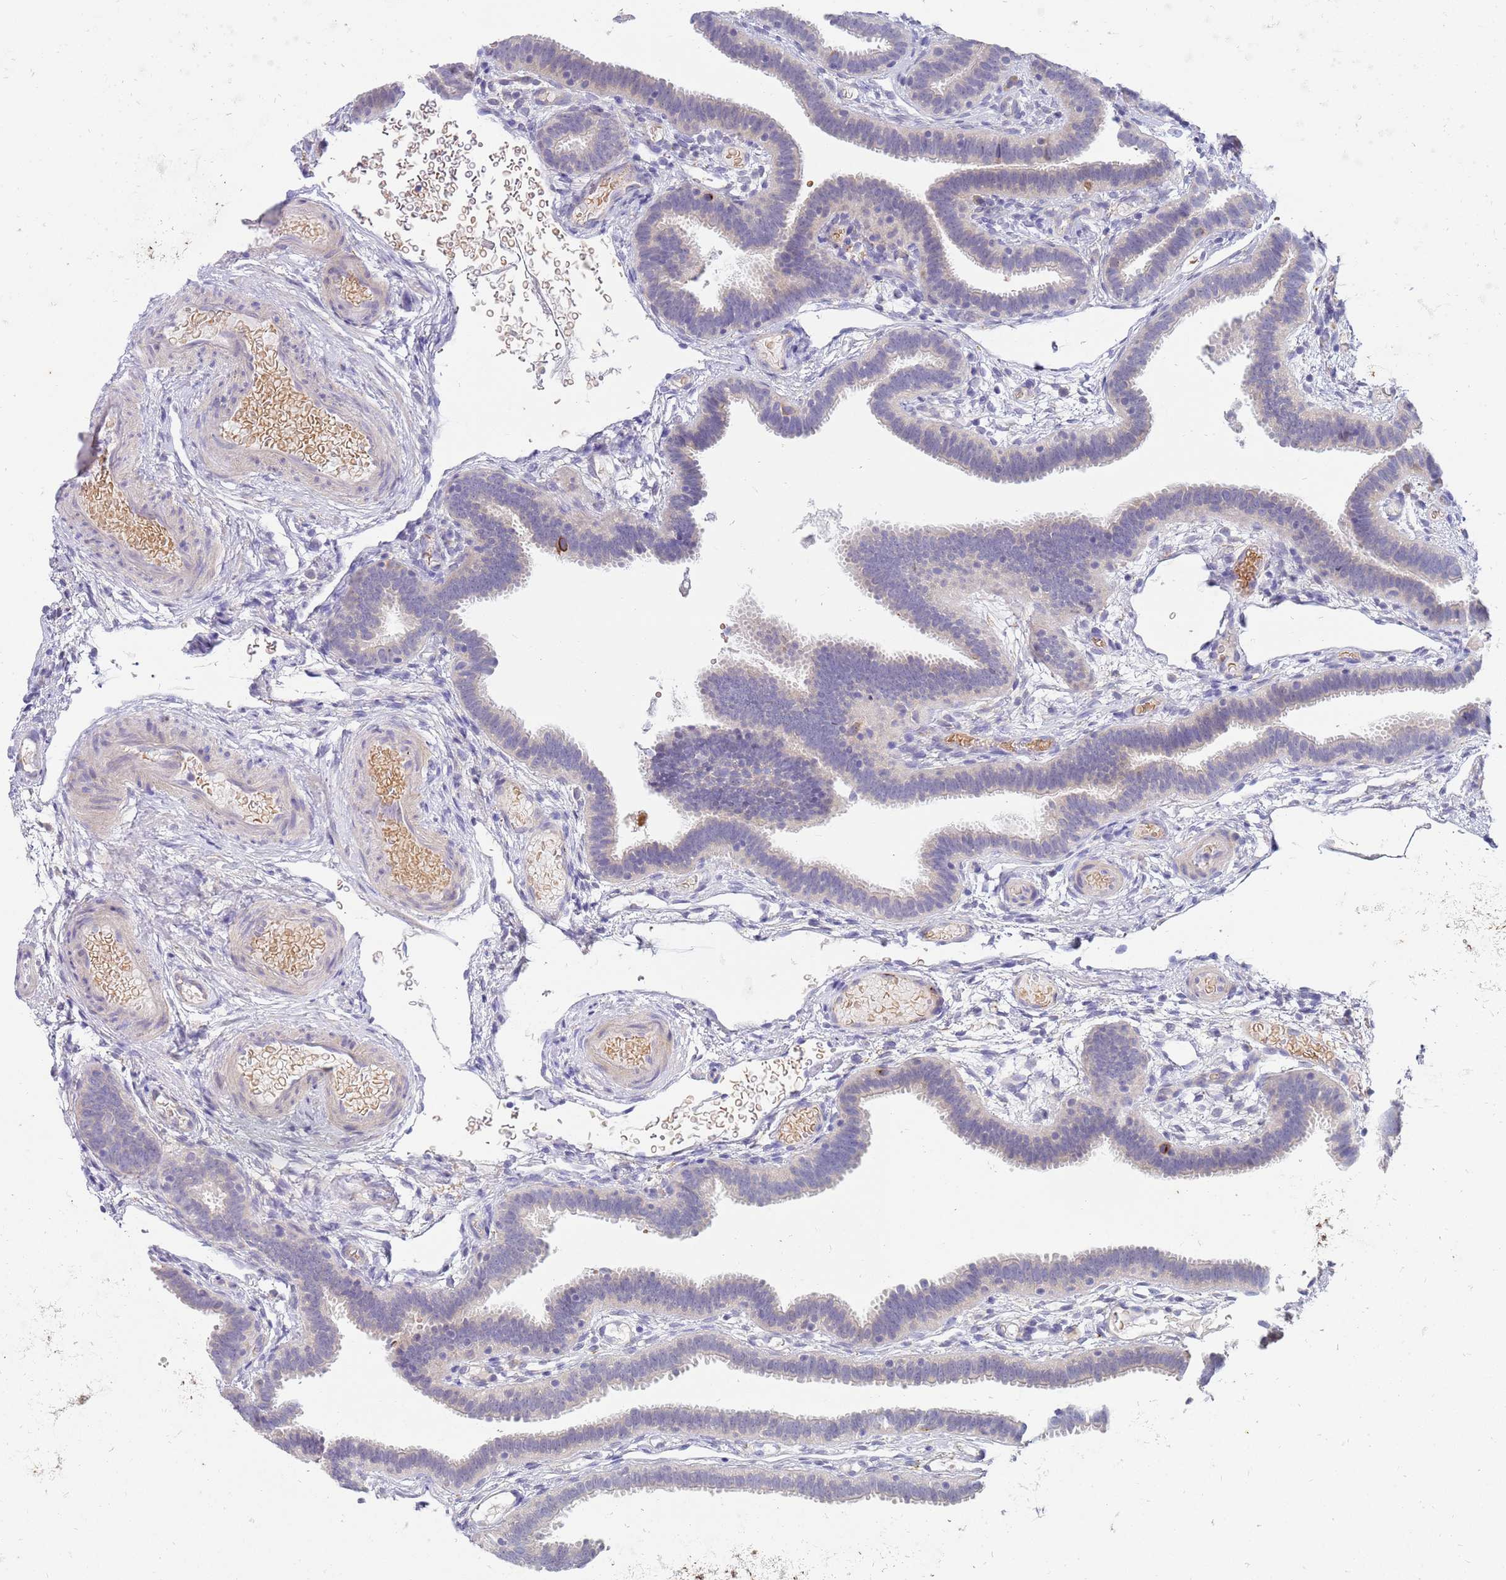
{"staining": {"intensity": "negative", "quantity": "none", "location": "none"}, "tissue": "fallopian tube", "cell_type": "Glandular cells", "image_type": "normal", "snomed": [{"axis": "morphology", "description": "Normal tissue, NOS"}, {"axis": "topography", "description": "Fallopian tube"}], "caption": "IHC of benign human fallopian tube demonstrates no expression in glandular cells.", "gene": "NMUR2", "patient": {"sex": "female", "age": 37}}